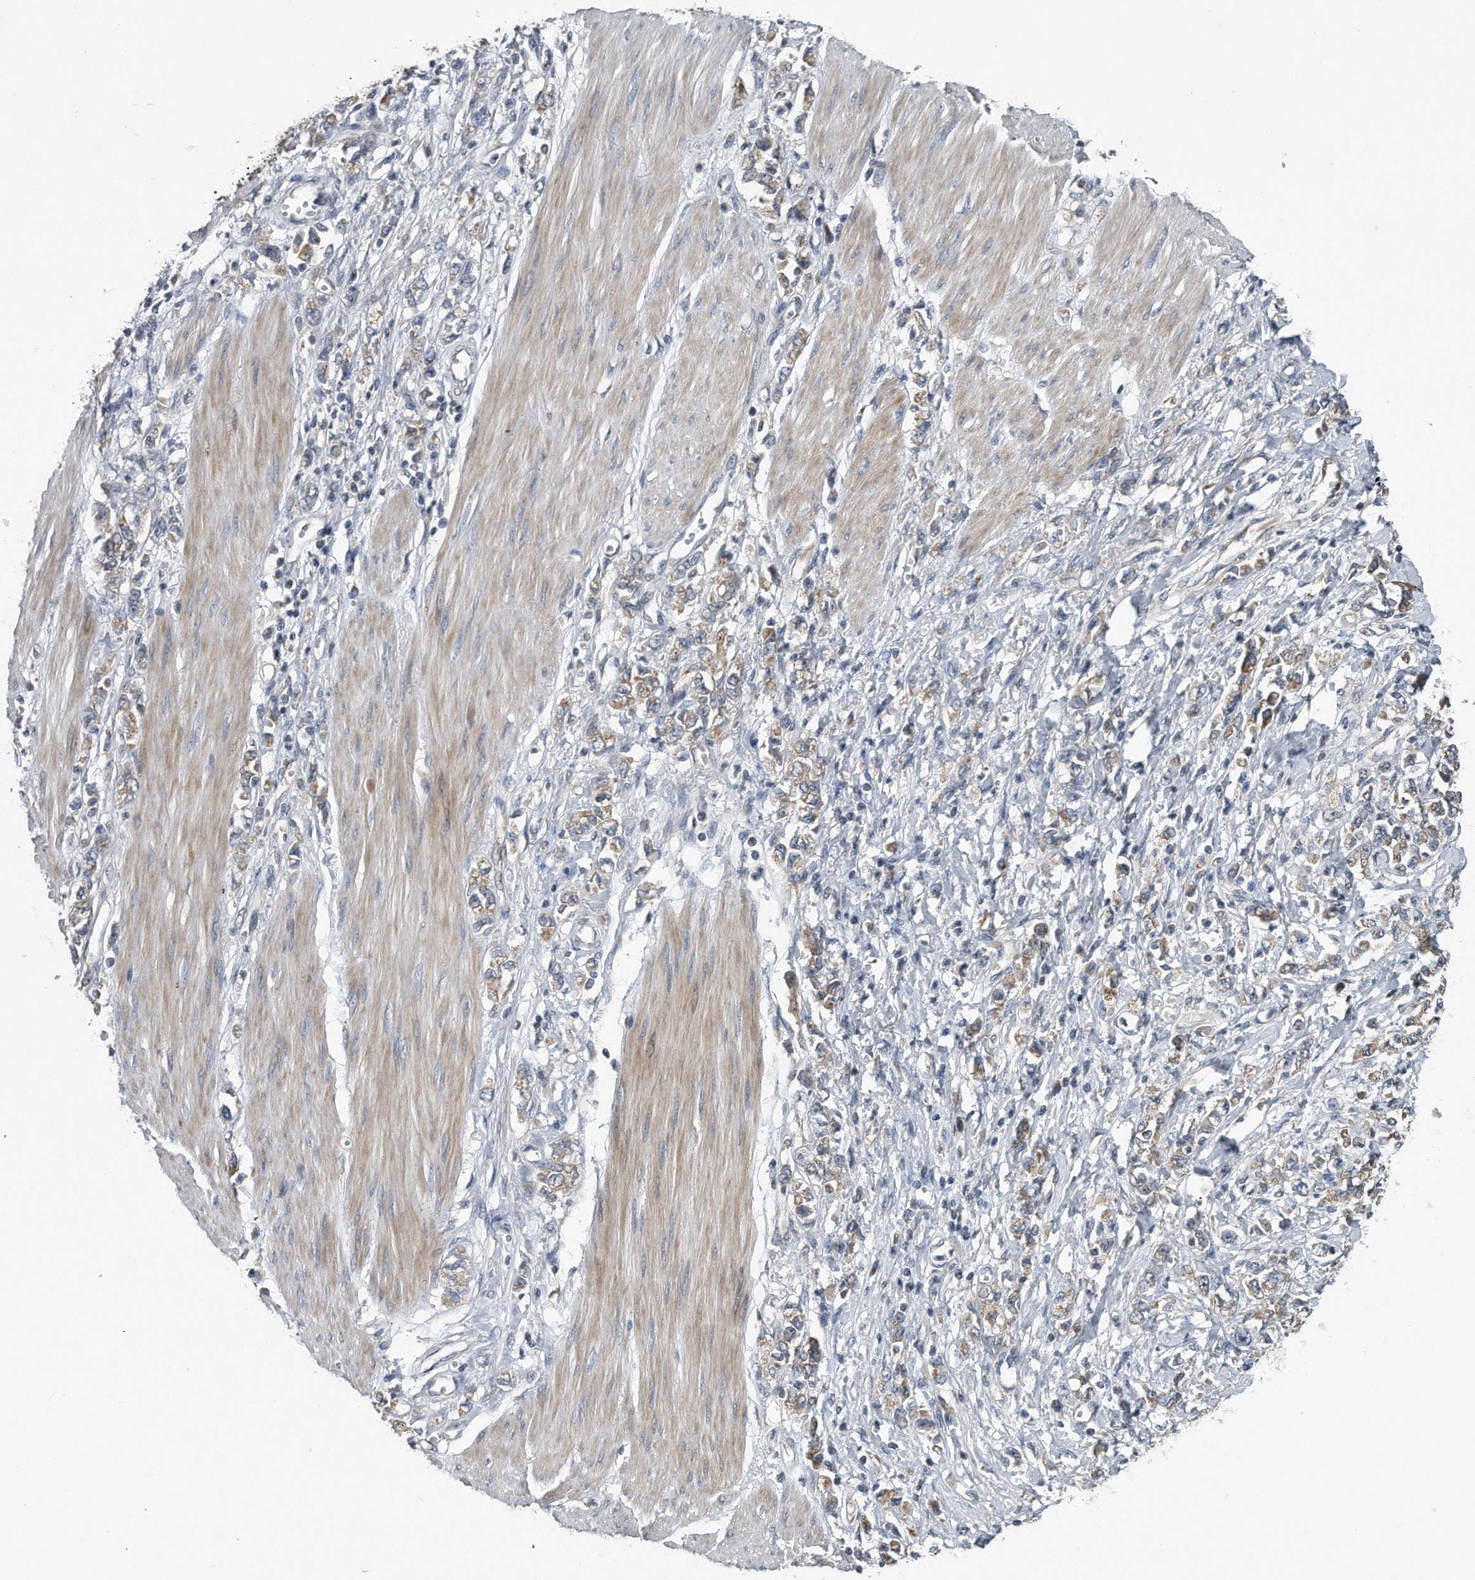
{"staining": {"intensity": "moderate", "quantity": ">75%", "location": "cytoplasmic/membranous"}, "tissue": "stomach cancer", "cell_type": "Tumor cells", "image_type": "cancer", "snomed": [{"axis": "morphology", "description": "Adenocarcinoma, NOS"}, {"axis": "topography", "description": "Stomach"}], "caption": "Immunohistochemistry (IHC) micrograph of neoplastic tissue: human adenocarcinoma (stomach) stained using IHC reveals medium levels of moderate protein expression localized specifically in the cytoplasmic/membranous of tumor cells, appearing as a cytoplasmic/membranous brown color.", "gene": "LYRM4", "patient": {"sex": "female", "age": 76}}